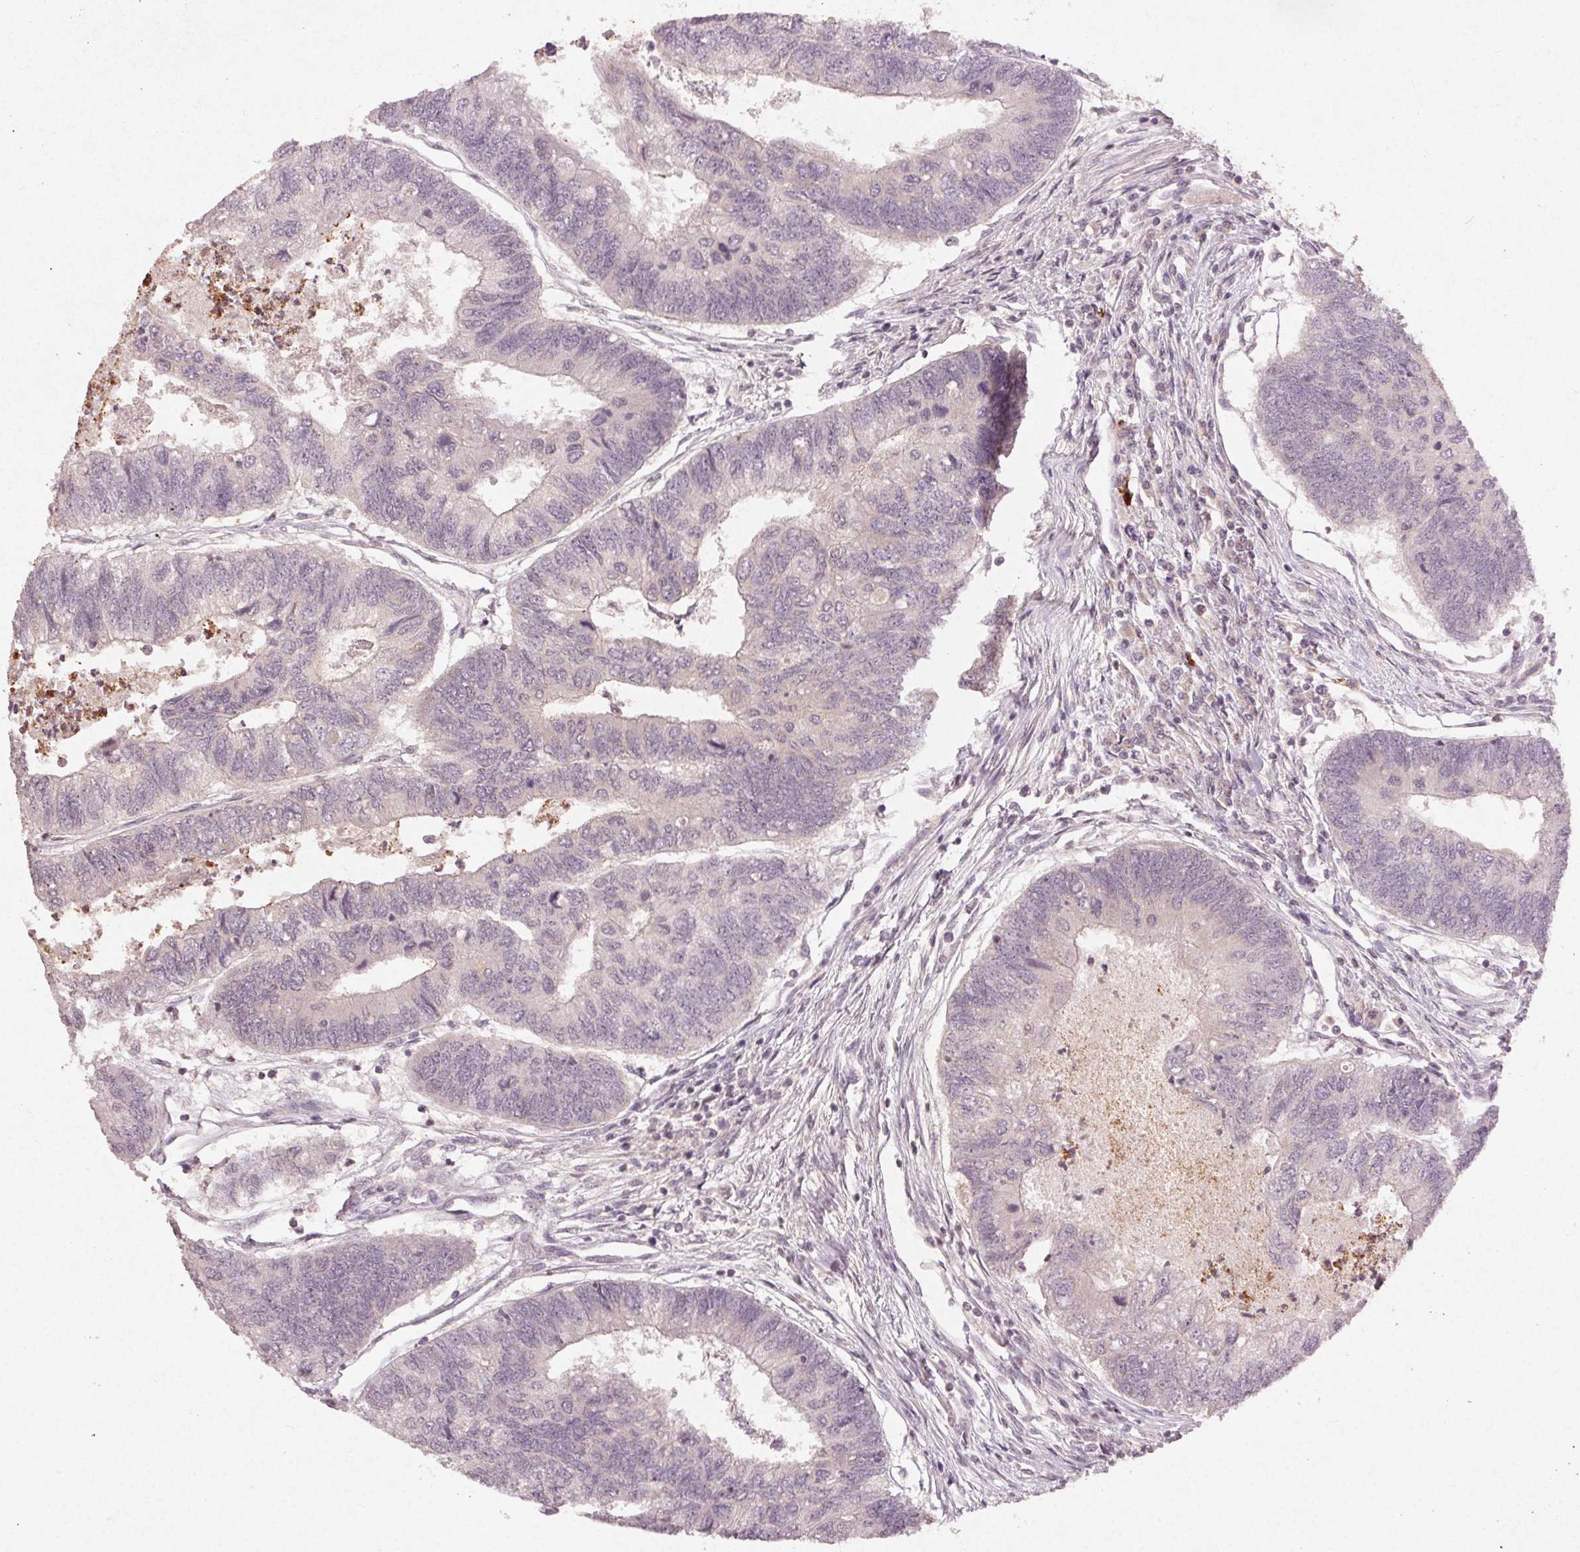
{"staining": {"intensity": "negative", "quantity": "none", "location": "none"}, "tissue": "colorectal cancer", "cell_type": "Tumor cells", "image_type": "cancer", "snomed": [{"axis": "morphology", "description": "Adenocarcinoma, NOS"}, {"axis": "topography", "description": "Colon"}], "caption": "Immunohistochemical staining of colorectal adenocarcinoma shows no significant expression in tumor cells.", "gene": "KLRC3", "patient": {"sex": "female", "age": 67}}